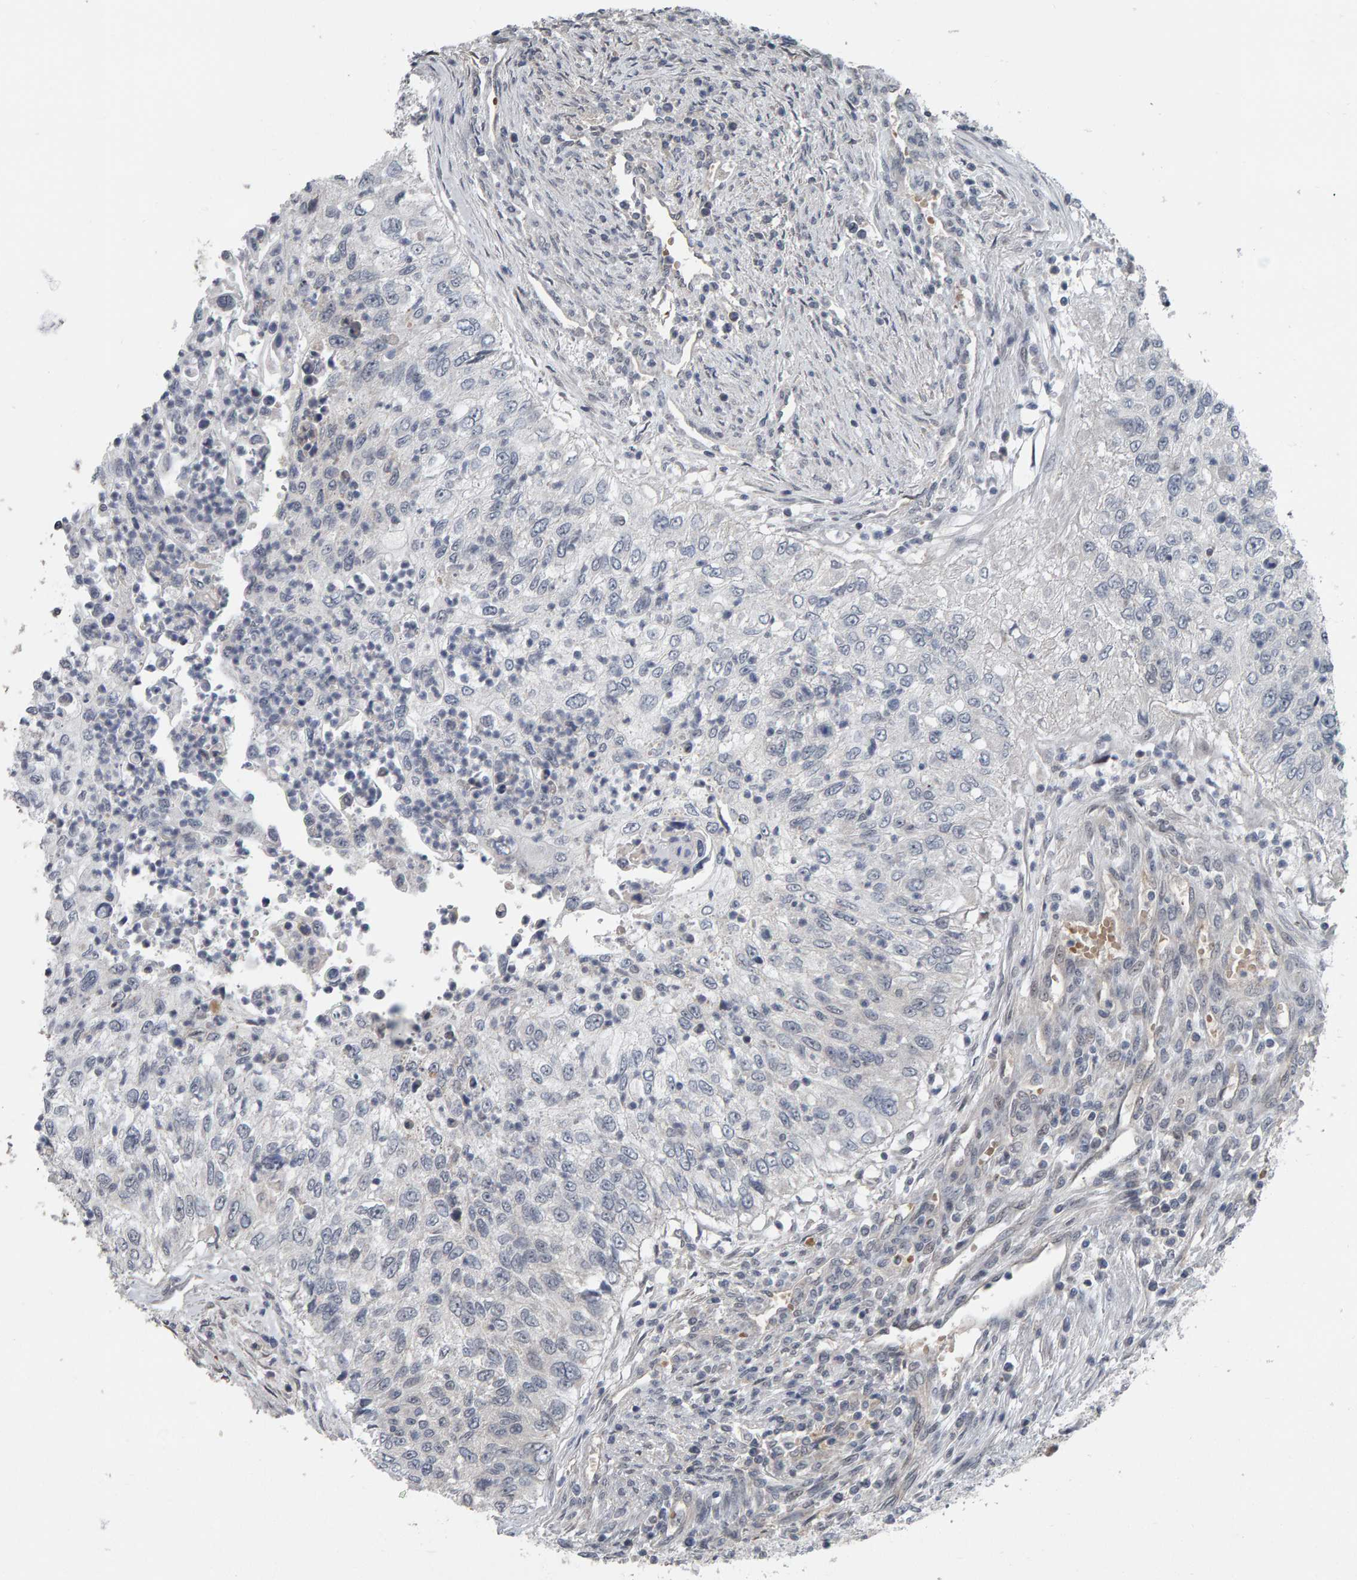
{"staining": {"intensity": "negative", "quantity": "none", "location": "none"}, "tissue": "urothelial cancer", "cell_type": "Tumor cells", "image_type": "cancer", "snomed": [{"axis": "morphology", "description": "Urothelial carcinoma, High grade"}, {"axis": "topography", "description": "Urinary bladder"}], "caption": "Immunohistochemistry of urothelial cancer reveals no expression in tumor cells. (Immunohistochemistry, brightfield microscopy, high magnification).", "gene": "COASY", "patient": {"sex": "female", "age": 60}}